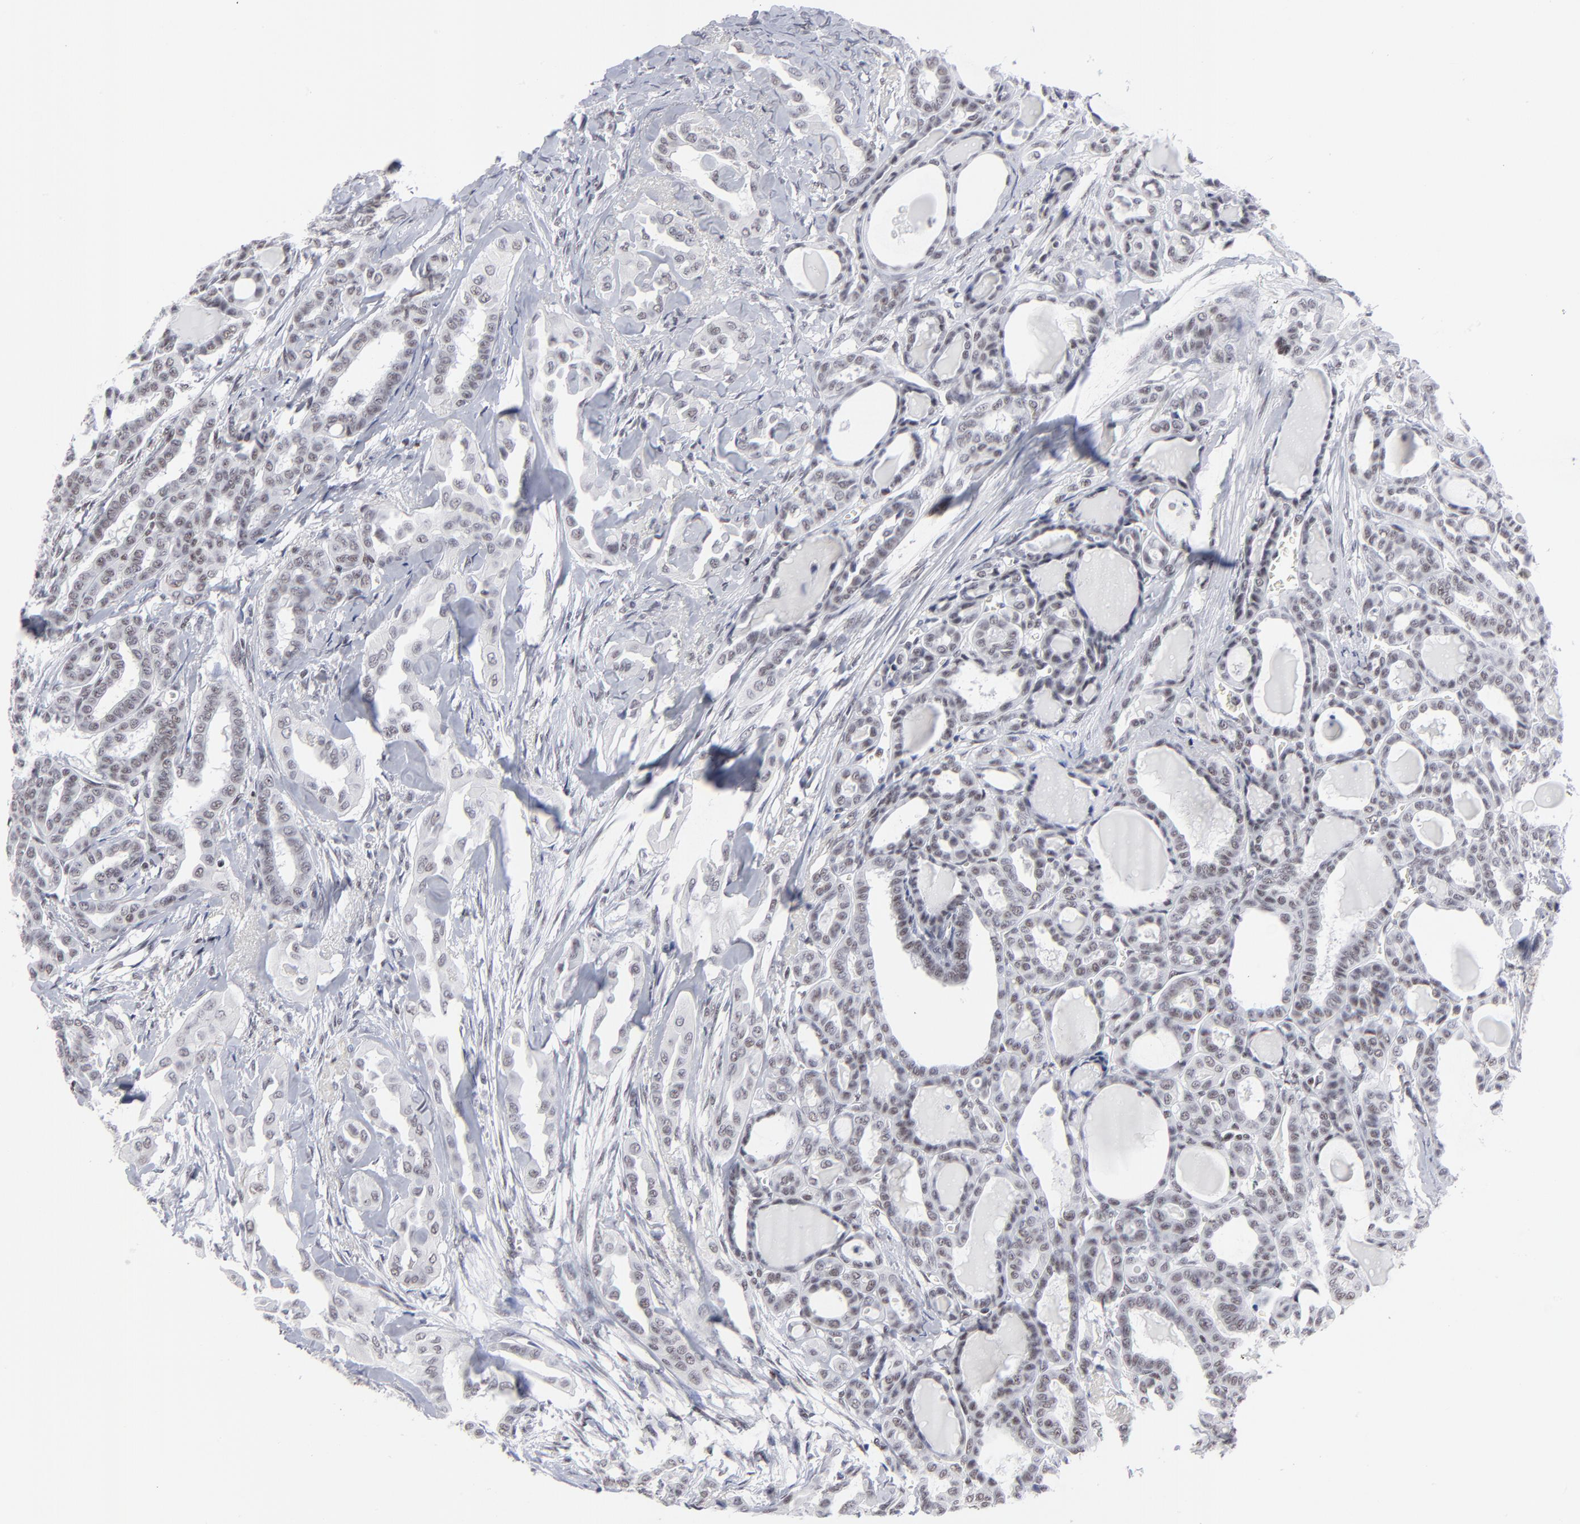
{"staining": {"intensity": "weak", "quantity": "25%-75%", "location": "nuclear"}, "tissue": "thyroid cancer", "cell_type": "Tumor cells", "image_type": "cancer", "snomed": [{"axis": "morphology", "description": "Carcinoma, NOS"}, {"axis": "topography", "description": "Thyroid gland"}], "caption": "Weak nuclear protein positivity is identified in about 25%-75% of tumor cells in thyroid cancer (carcinoma).", "gene": "SP2", "patient": {"sex": "female", "age": 91}}